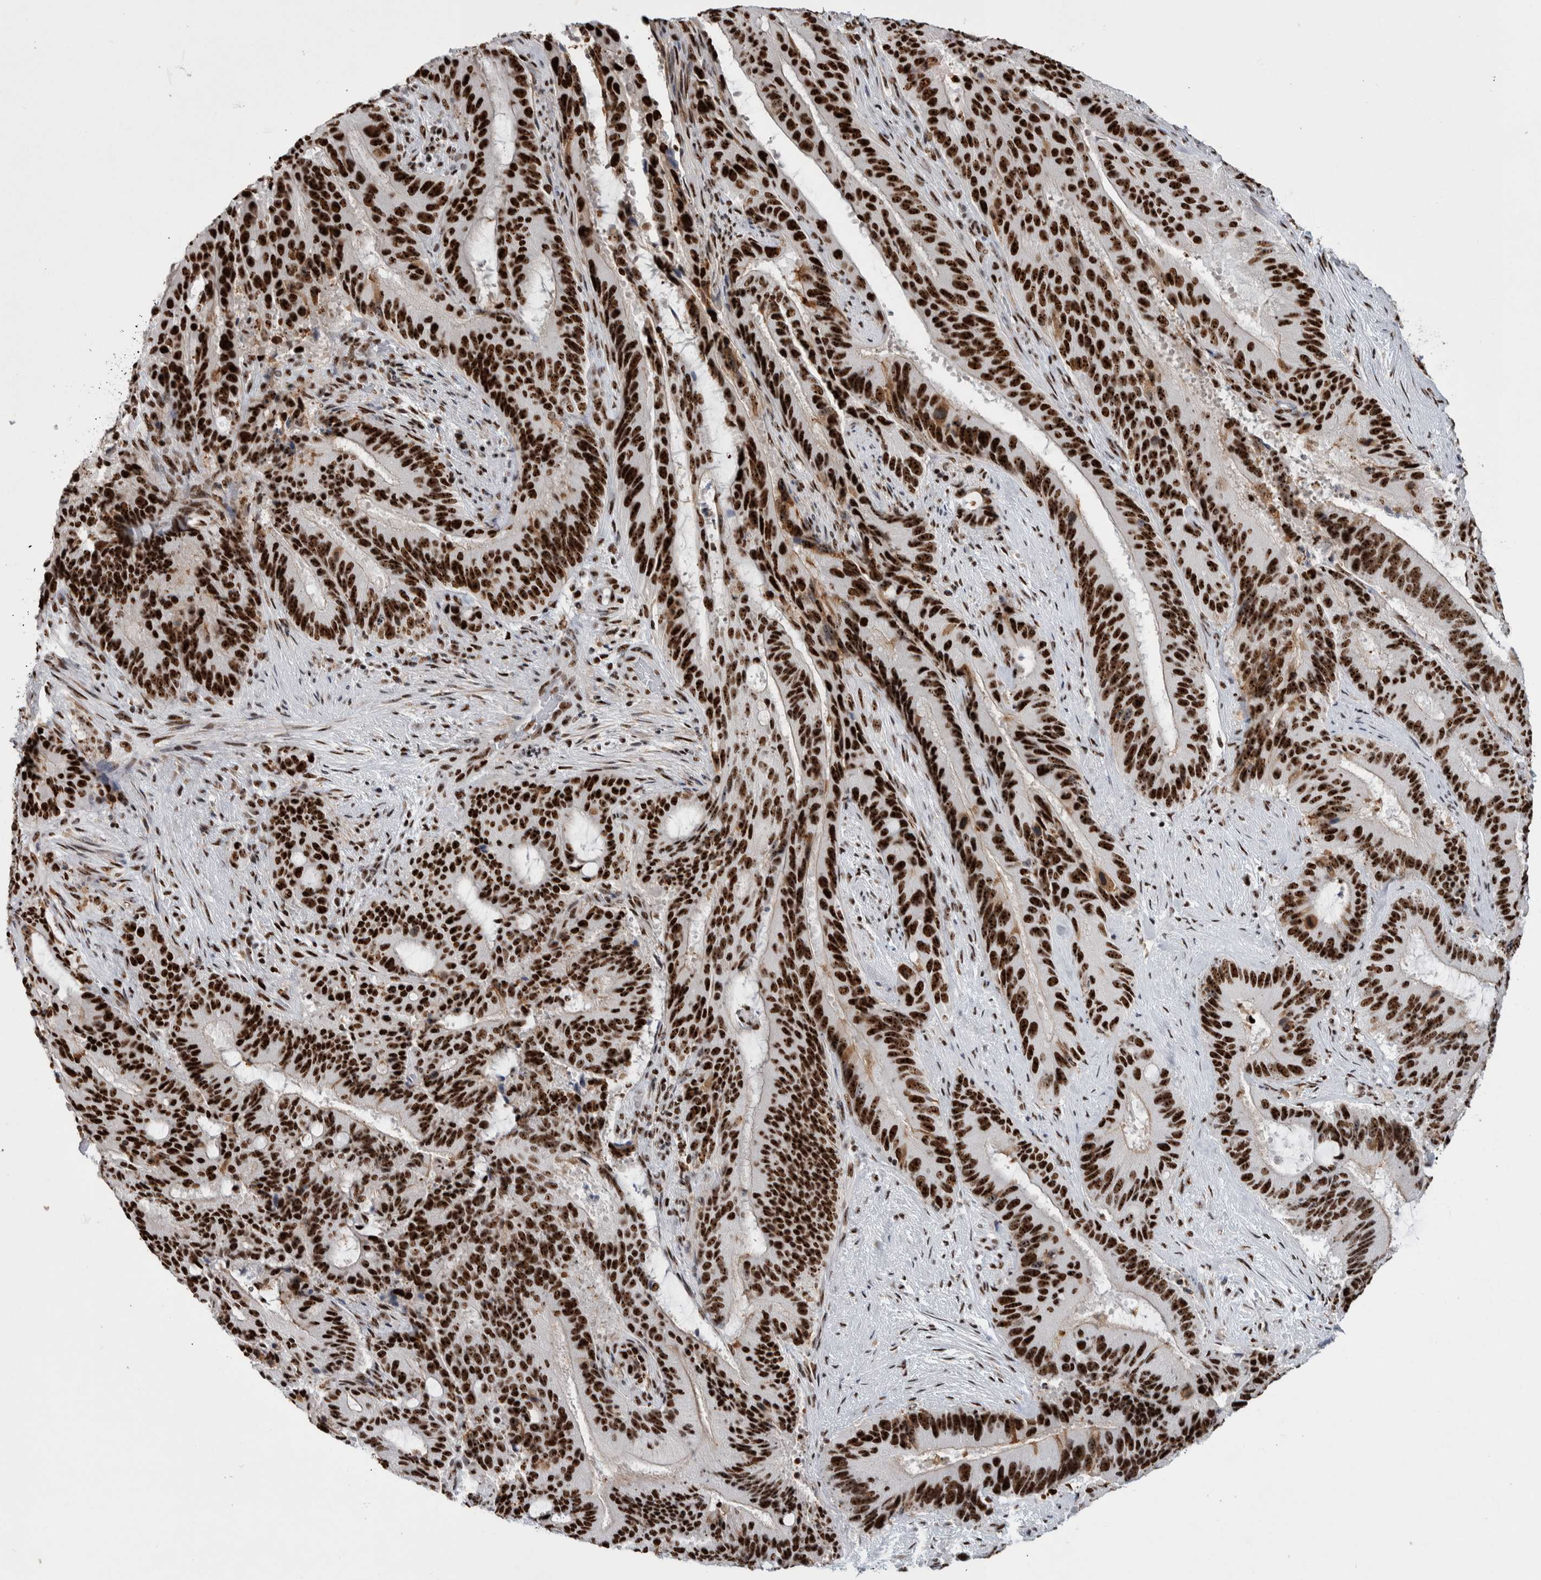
{"staining": {"intensity": "strong", "quantity": ">75%", "location": "nuclear"}, "tissue": "liver cancer", "cell_type": "Tumor cells", "image_type": "cancer", "snomed": [{"axis": "morphology", "description": "Normal tissue, NOS"}, {"axis": "morphology", "description": "Cholangiocarcinoma"}, {"axis": "topography", "description": "Liver"}, {"axis": "topography", "description": "Peripheral nerve tissue"}], "caption": "This photomicrograph reveals cholangiocarcinoma (liver) stained with IHC to label a protein in brown. The nuclear of tumor cells show strong positivity for the protein. Nuclei are counter-stained blue.", "gene": "NCL", "patient": {"sex": "female", "age": 73}}